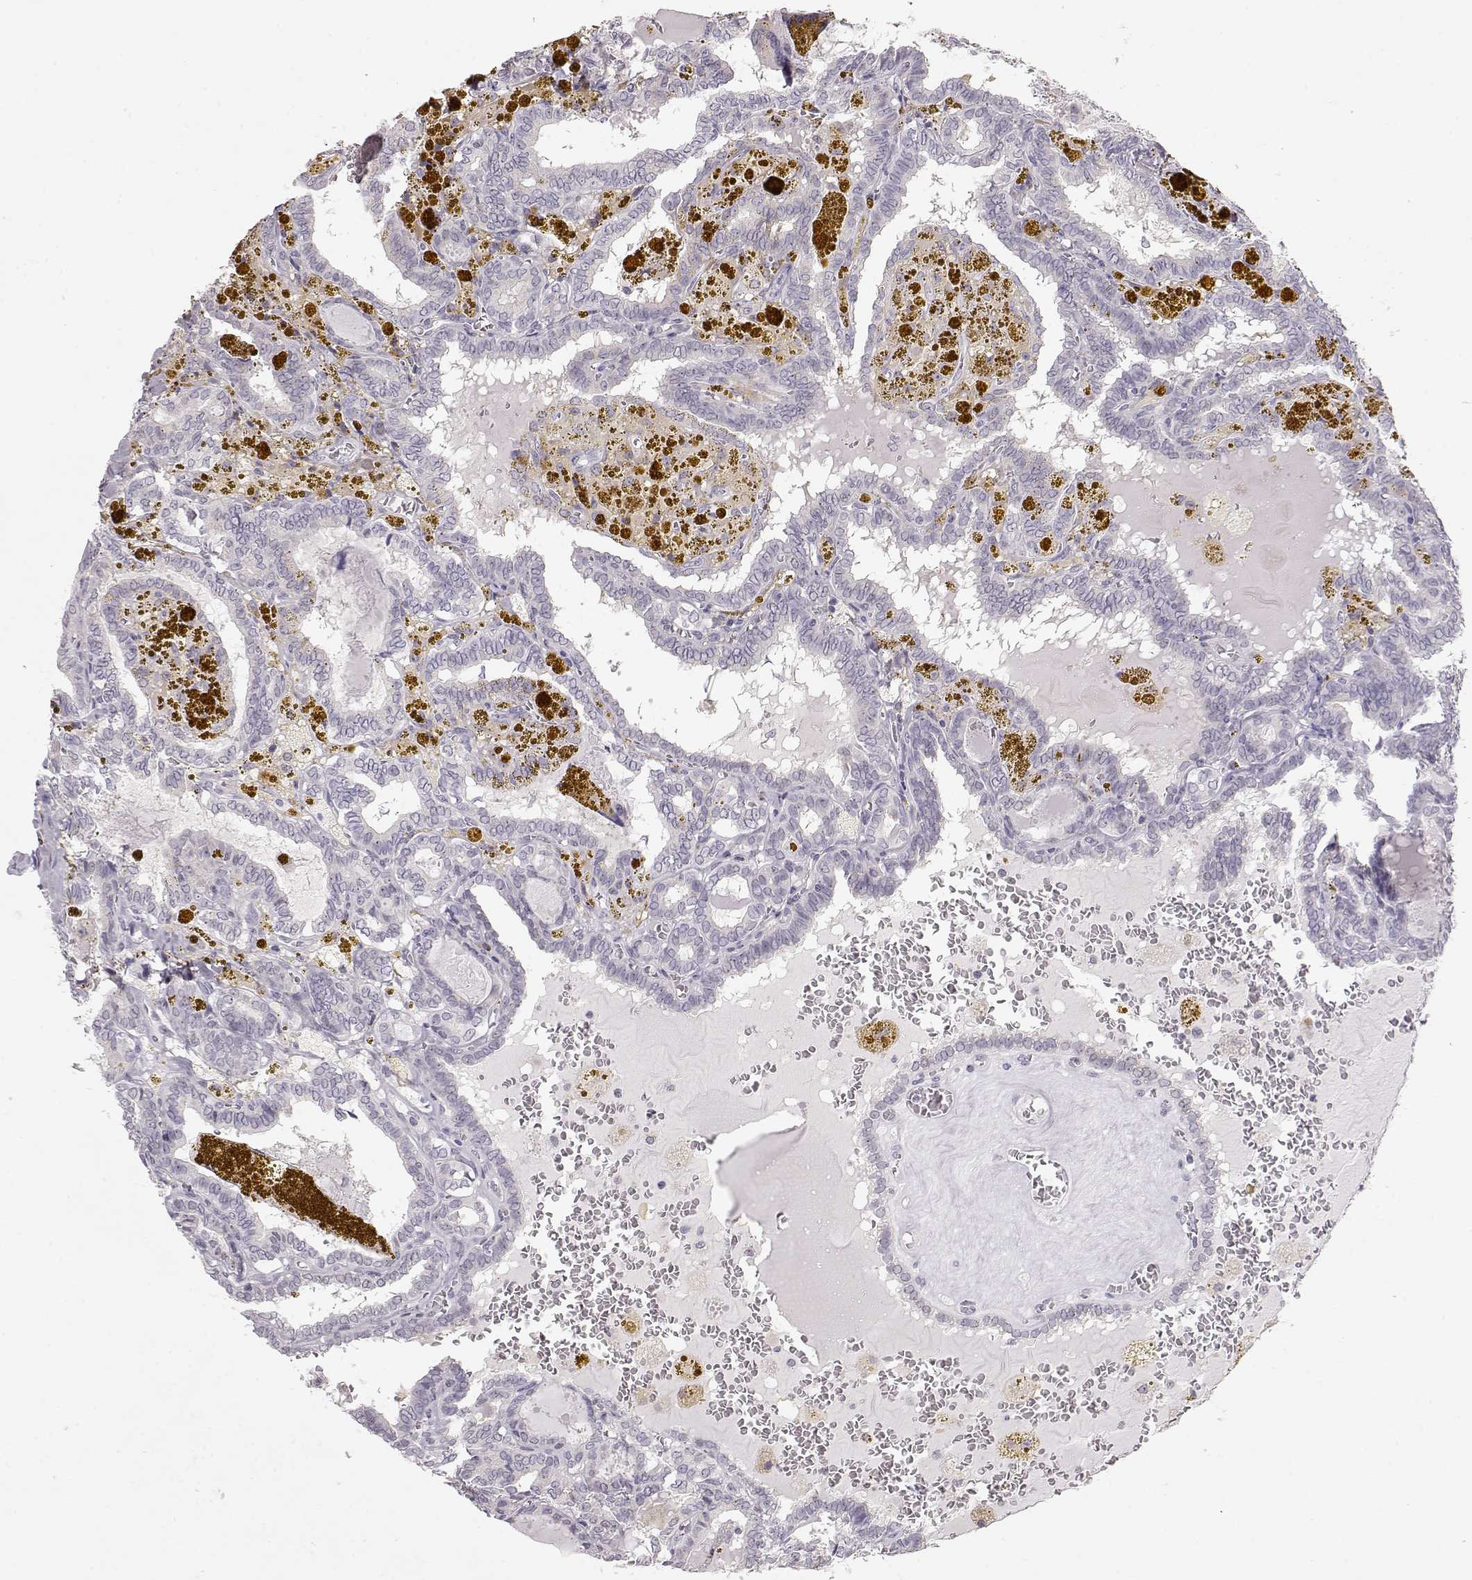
{"staining": {"intensity": "negative", "quantity": "none", "location": "none"}, "tissue": "thyroid cancer", "cell_type": "Tumor cells", "image_type": "cancer", "snomed": [{"axis": "morphology", "description": "Papillary adenocarcinoma, NOS"}, {"axis": "topography", "description": "Thyroid gland"}], "caption": "Thyroid cancer was stained to show a protein in brown. There is no significant positivity in tumor cells.", "gene": "FAM205A", "patient": {"sex": "female", "age": 39}}